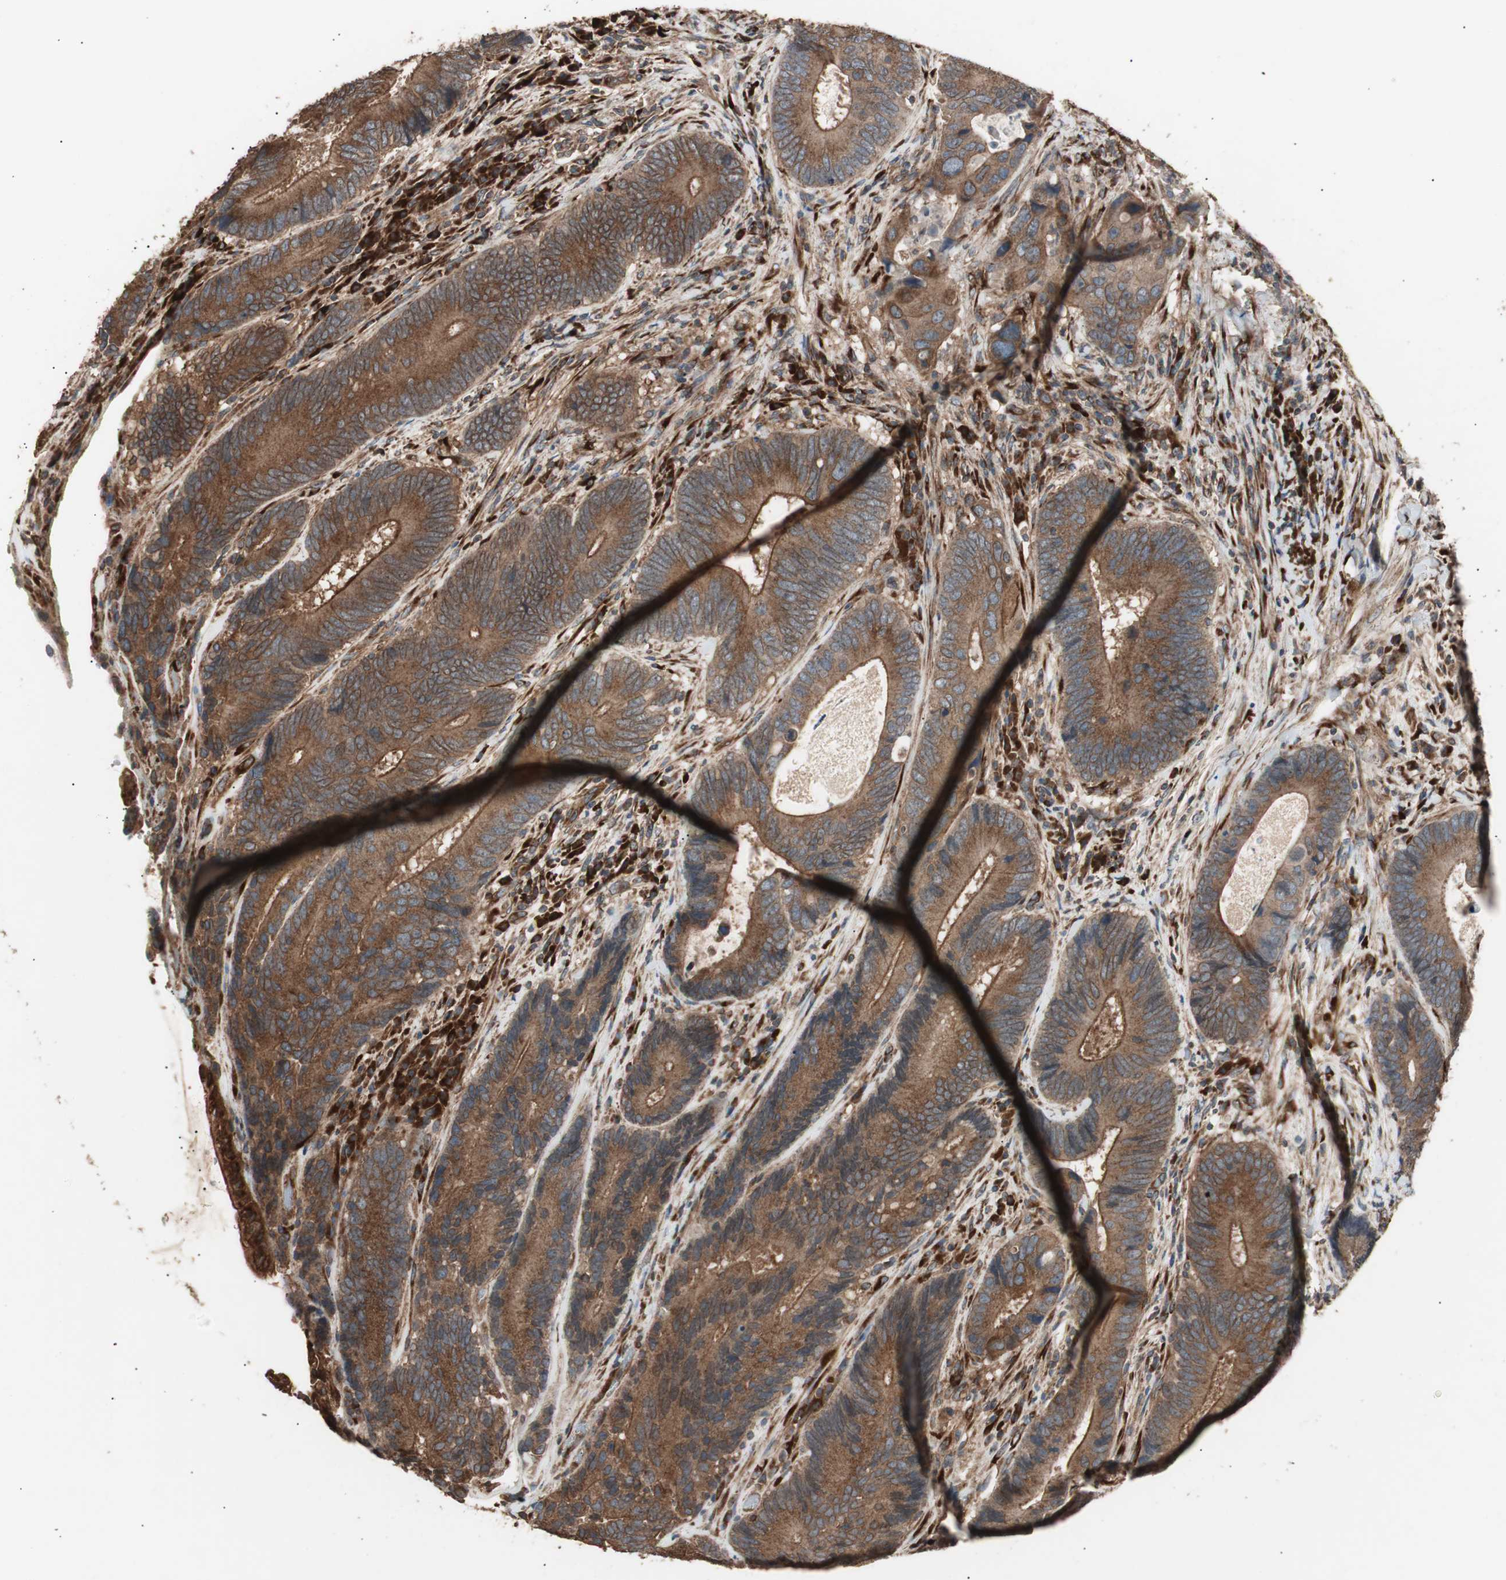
{"staining": {"intensity": "strong", "quantity": ">75%", "location": "cytoplasmic/membranous"}, "tissue": "colorectal cancer", "cell_type": "Tumor cells", "image_type": "cancer", "snomed": [{"axis": "morphology", "description": "Adenocarcinoma, NOS"}, {"axis": "topography", "description": "Colon"}], "caption": "Colorectal cancer (adenocarcinoma) stained with immunohistochemistry shows strong cytoplasmic/membranous staining in about >75% of tumor cells.", "gene": "LZTS1", "patient": {"sex": "female", "age": 78}}